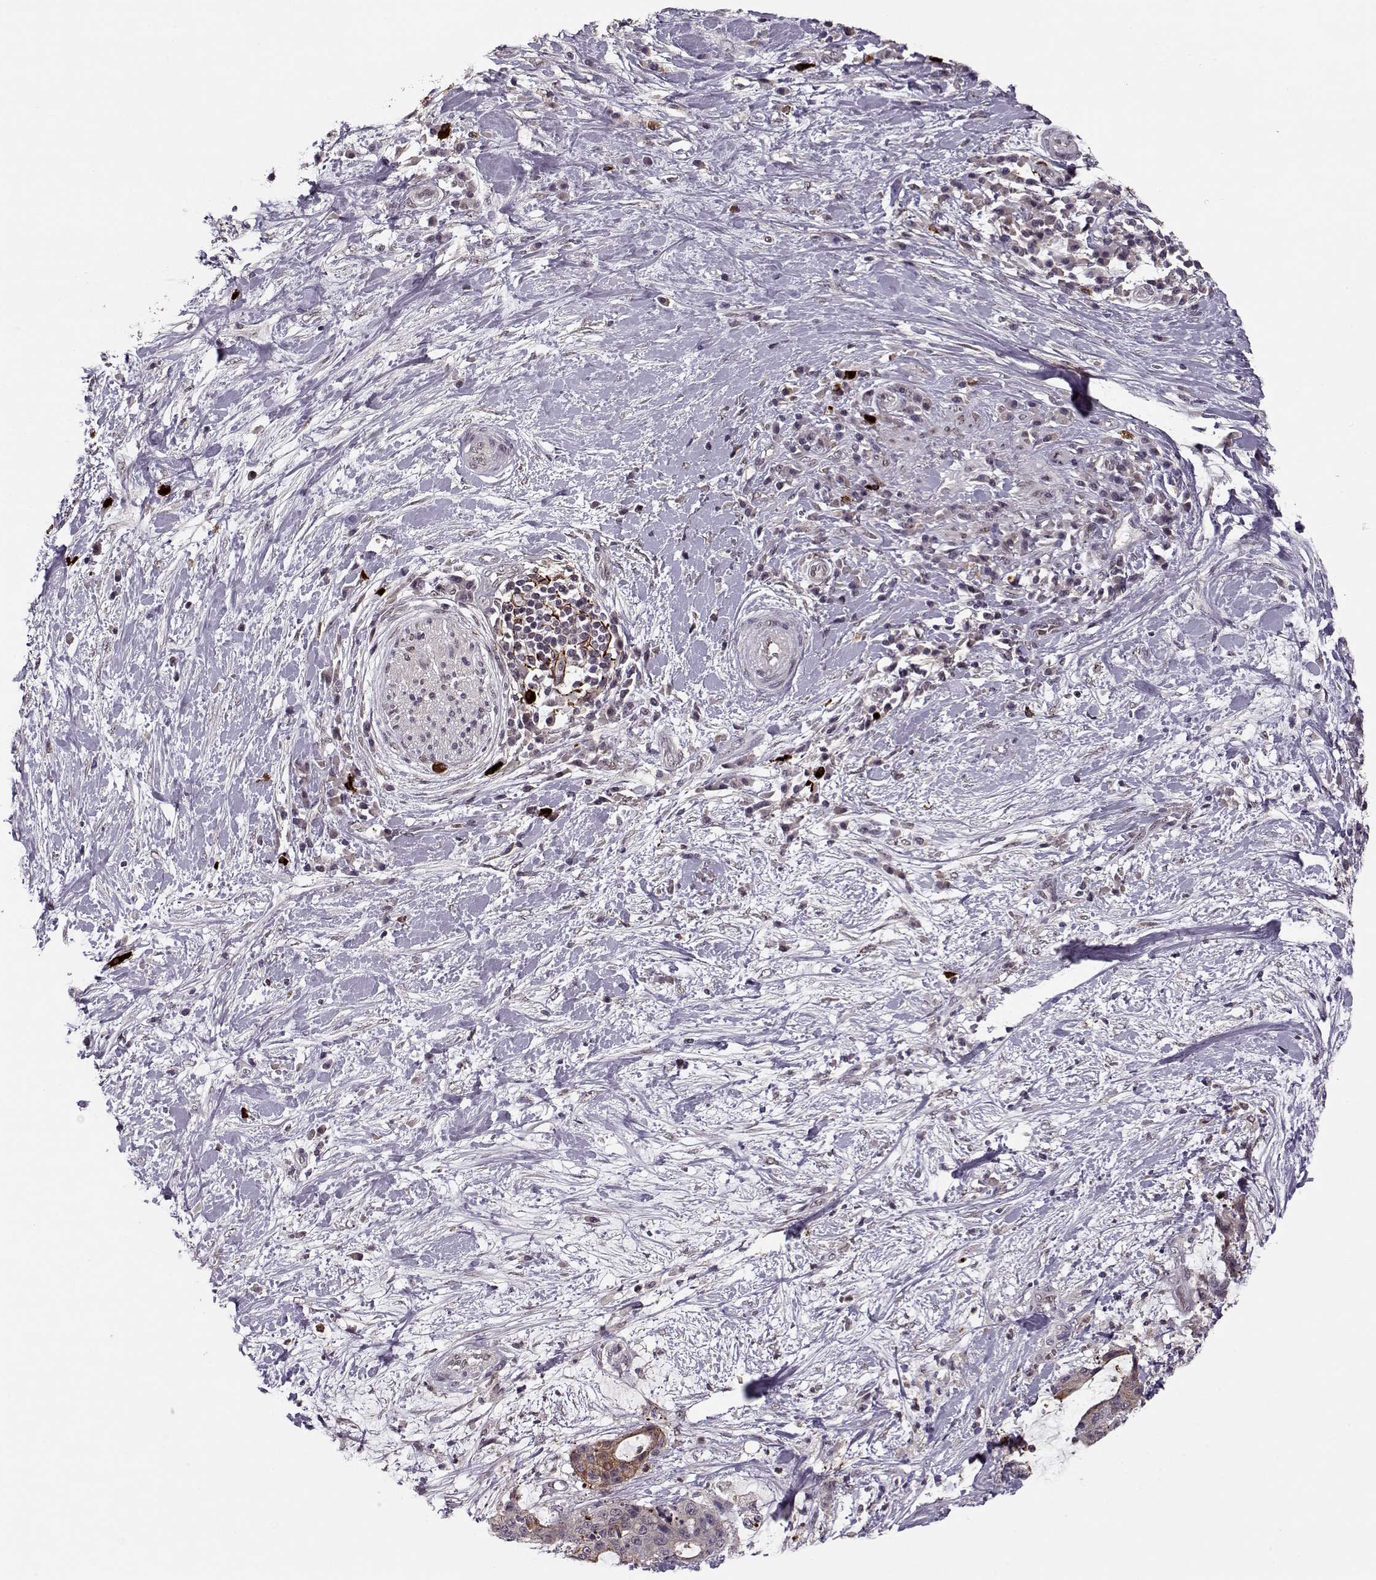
{"staining": {"intensity": "strong", "quantity": "<25%", "location": "cytoplasmic/membranous"}, "tissue": "liver cancer", "cell_type": "Tumor cells", "image_type": "cancer", "snomed": [{"axis": "morphology", "description": "Cholangiocarcinoma"}, {"axis": "topography", "description": "Liver"}], "caption": "There is medium levels of strong cytoplasmic/membranous expression in tumor cells of liver cancer (cholangiocarcinoma), as demonstrated by immunohistochemical staining (brown color).", "gene": "DENND4B", "patient": {"sex": "female", "age": 73}}